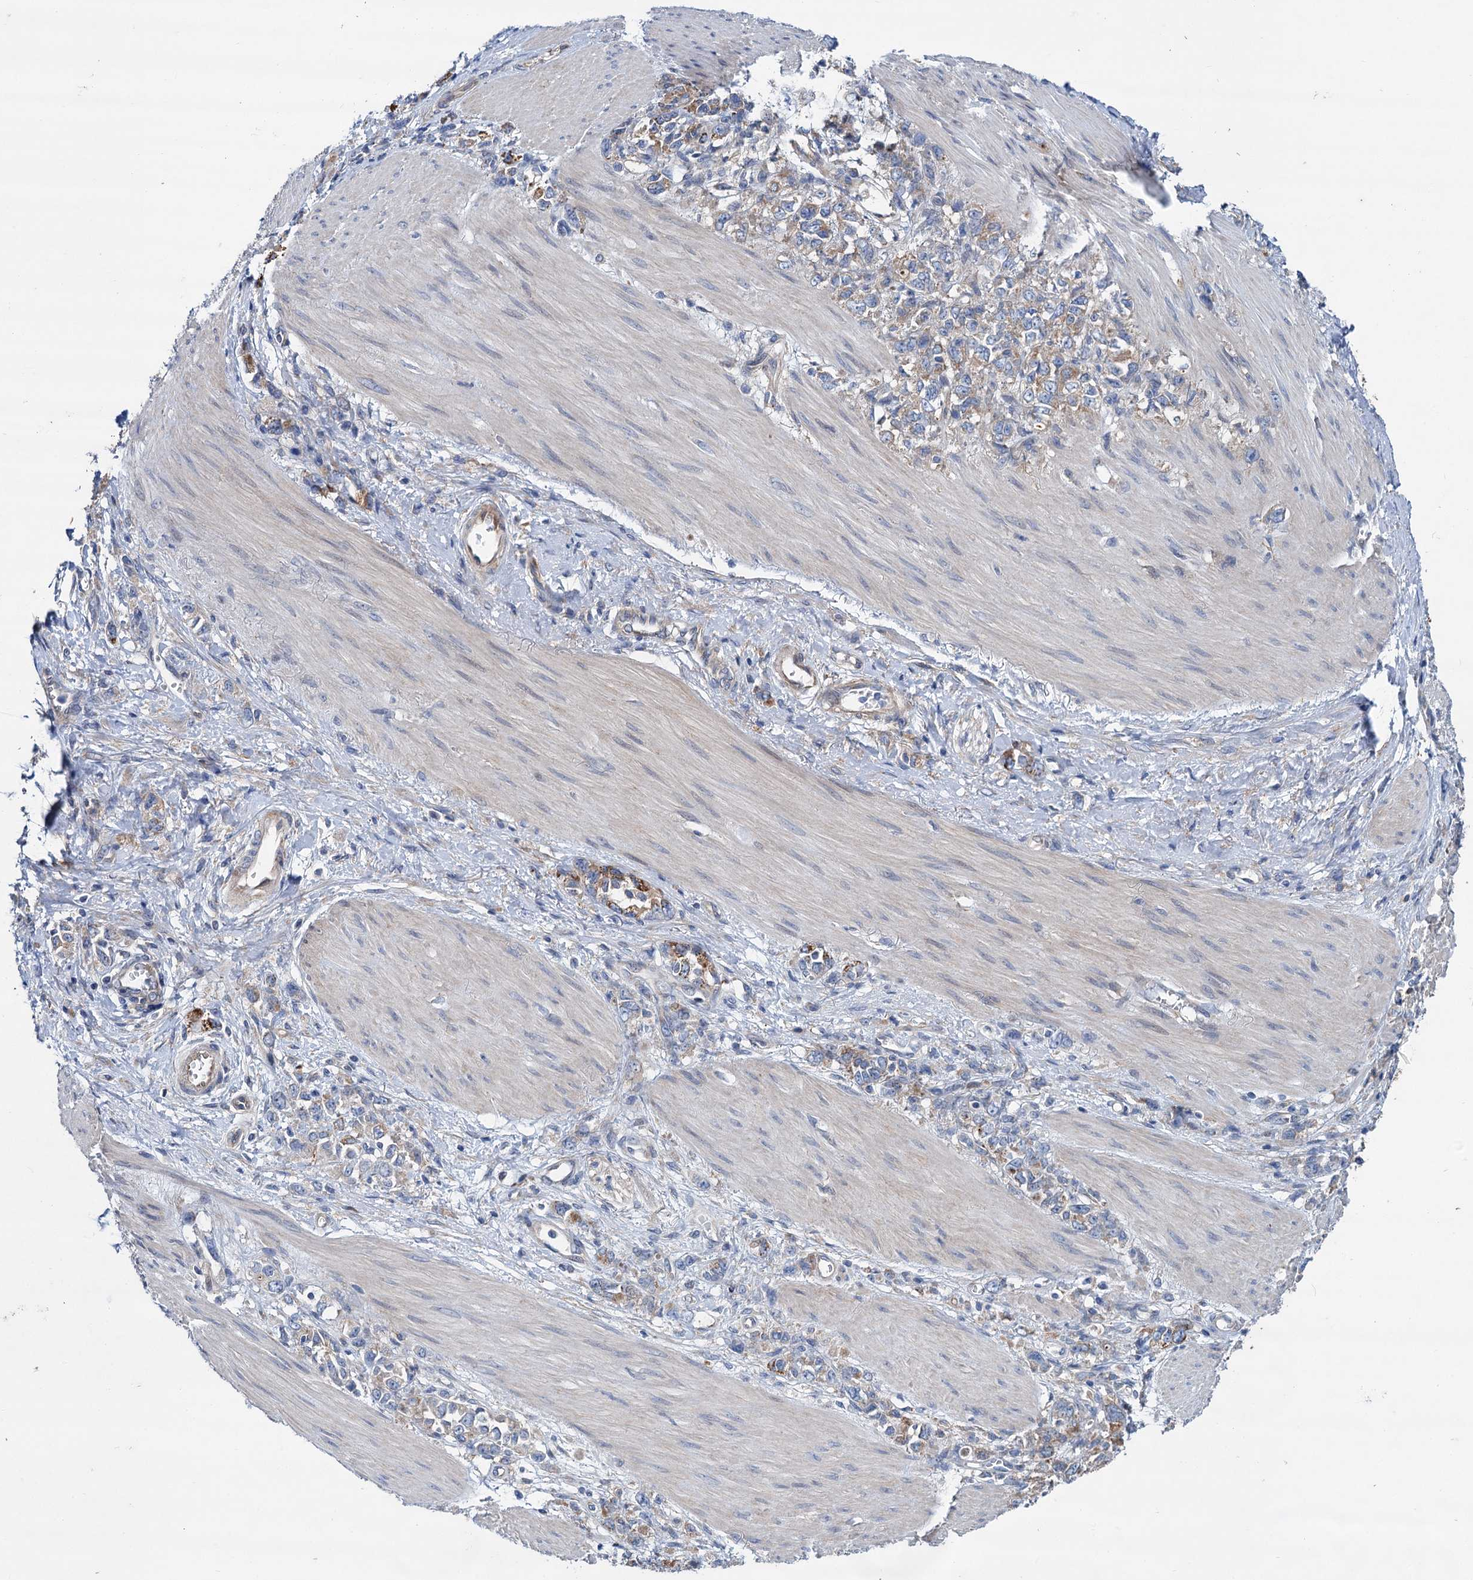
{"staining": {"intensity": "moderate", "quantity": "25%-75%", "location": "cytoplasmic/membranous"}, "tissue": "stomach cancer", "cell_type": "Tumor cells", "image_type": "cancer", "snomed": [{"axis": "morphology", "description": "Adenocarcinoma, NOS"}, {"axis": "topography", "description": "Stomach"}], "caption": "Moderate cytoplasmic/membranous staining is present in about 25%-75% of tumor cells in stomach cancer (adenocarcinoma).", "gene": "TRIM55", "patient": {"sex": "female", "age": 76}}